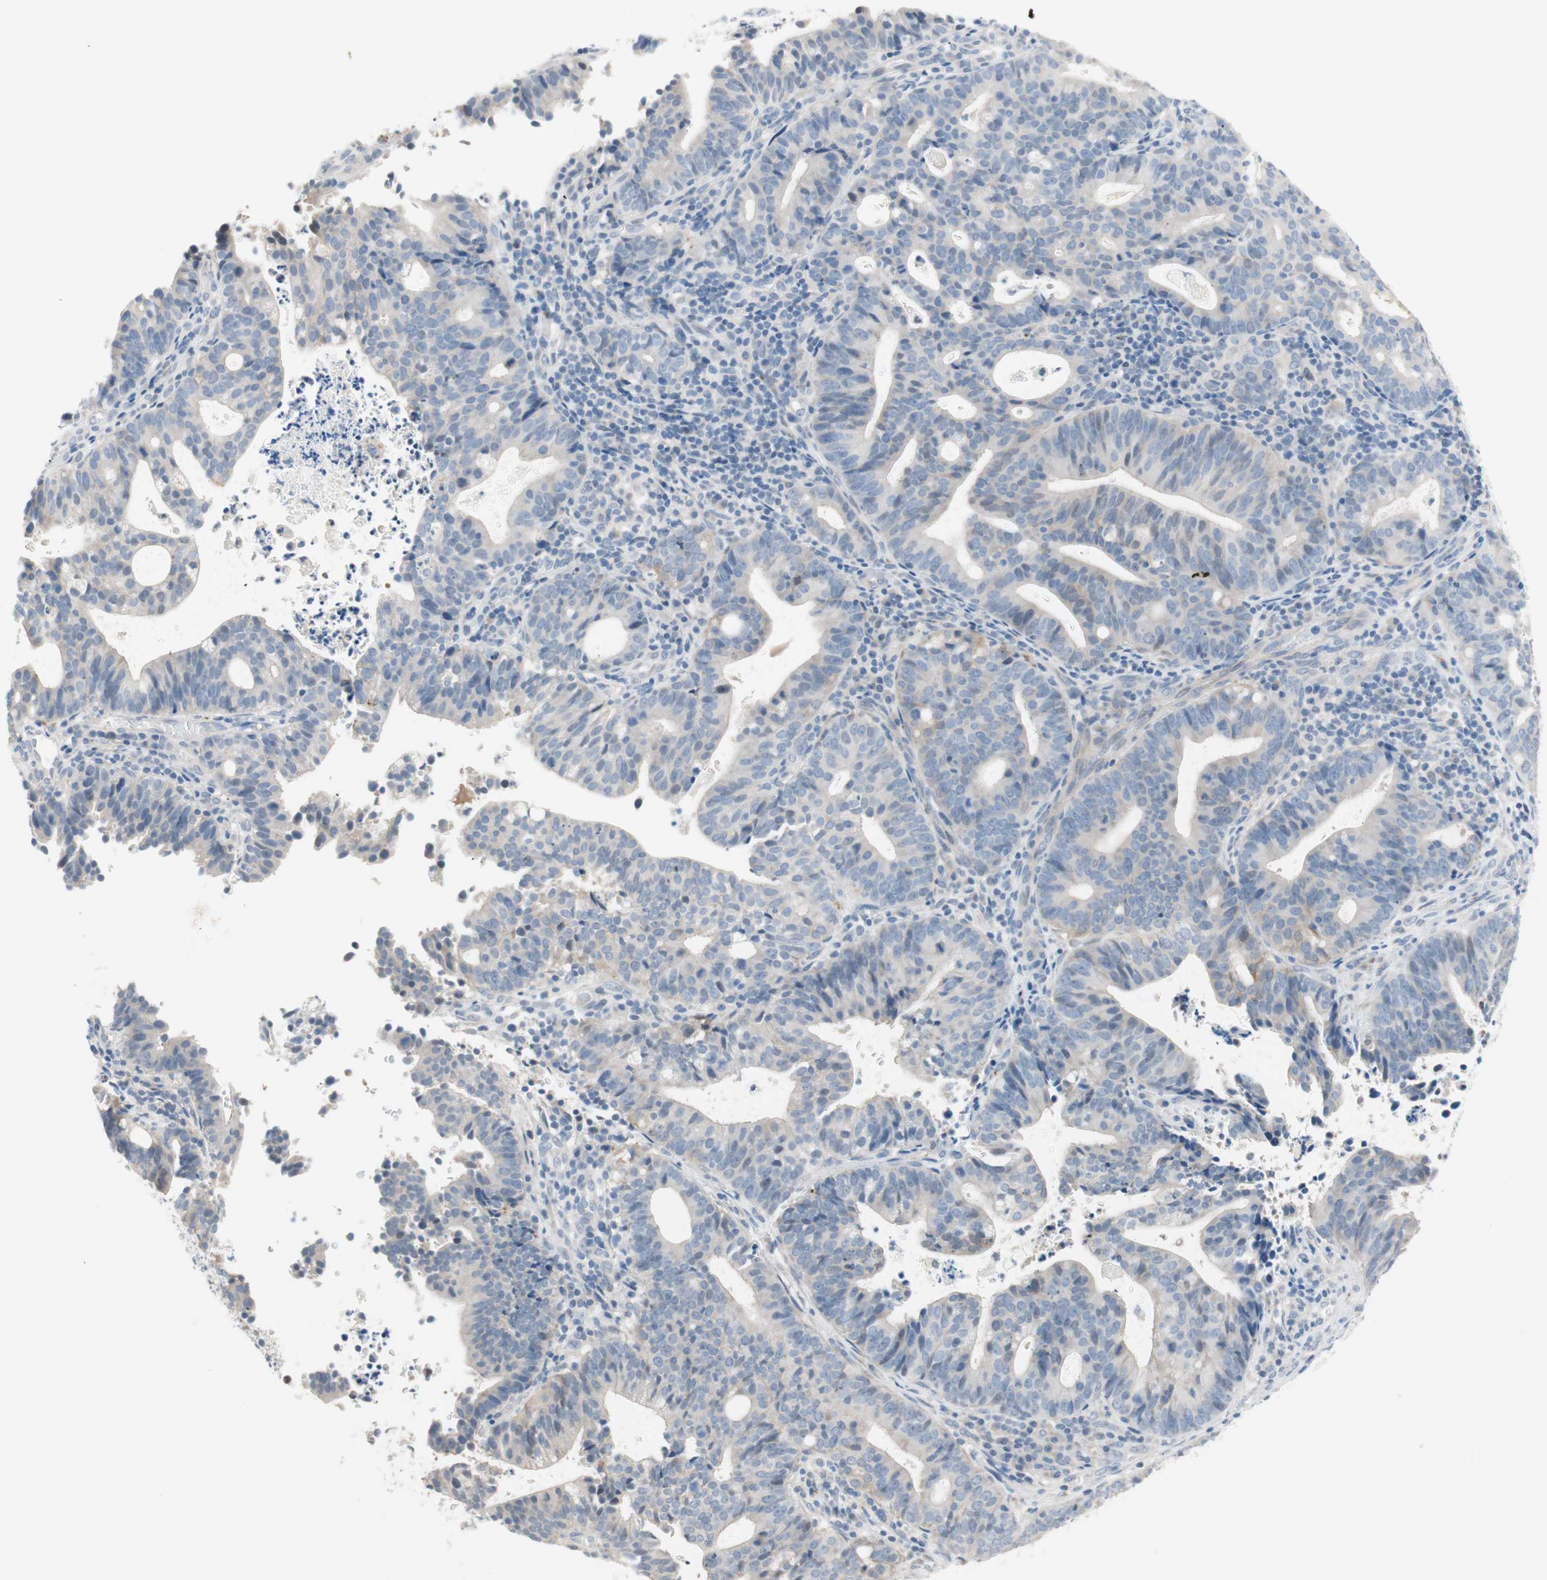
{"staining": {"intensity": "negative", "quantity": "none", "location": "none"}, "tissue": "endometrial cancer", "cell_type": "Tumor cells", "image_type": "cancer", "snomed": [{"axis": "morphology", "description": "Adenocarcinoma, NOS"}, {"axis": "topography", "description": "Uterus"}], "caption": "Tumor cells are negative for protein expression in human endometrial adenocarcinoma. (DAB immunohistochemistry with hematoxylin counter stain).", "gene": "PDZK1", "patient": {"sex": "female", "age": 83}}